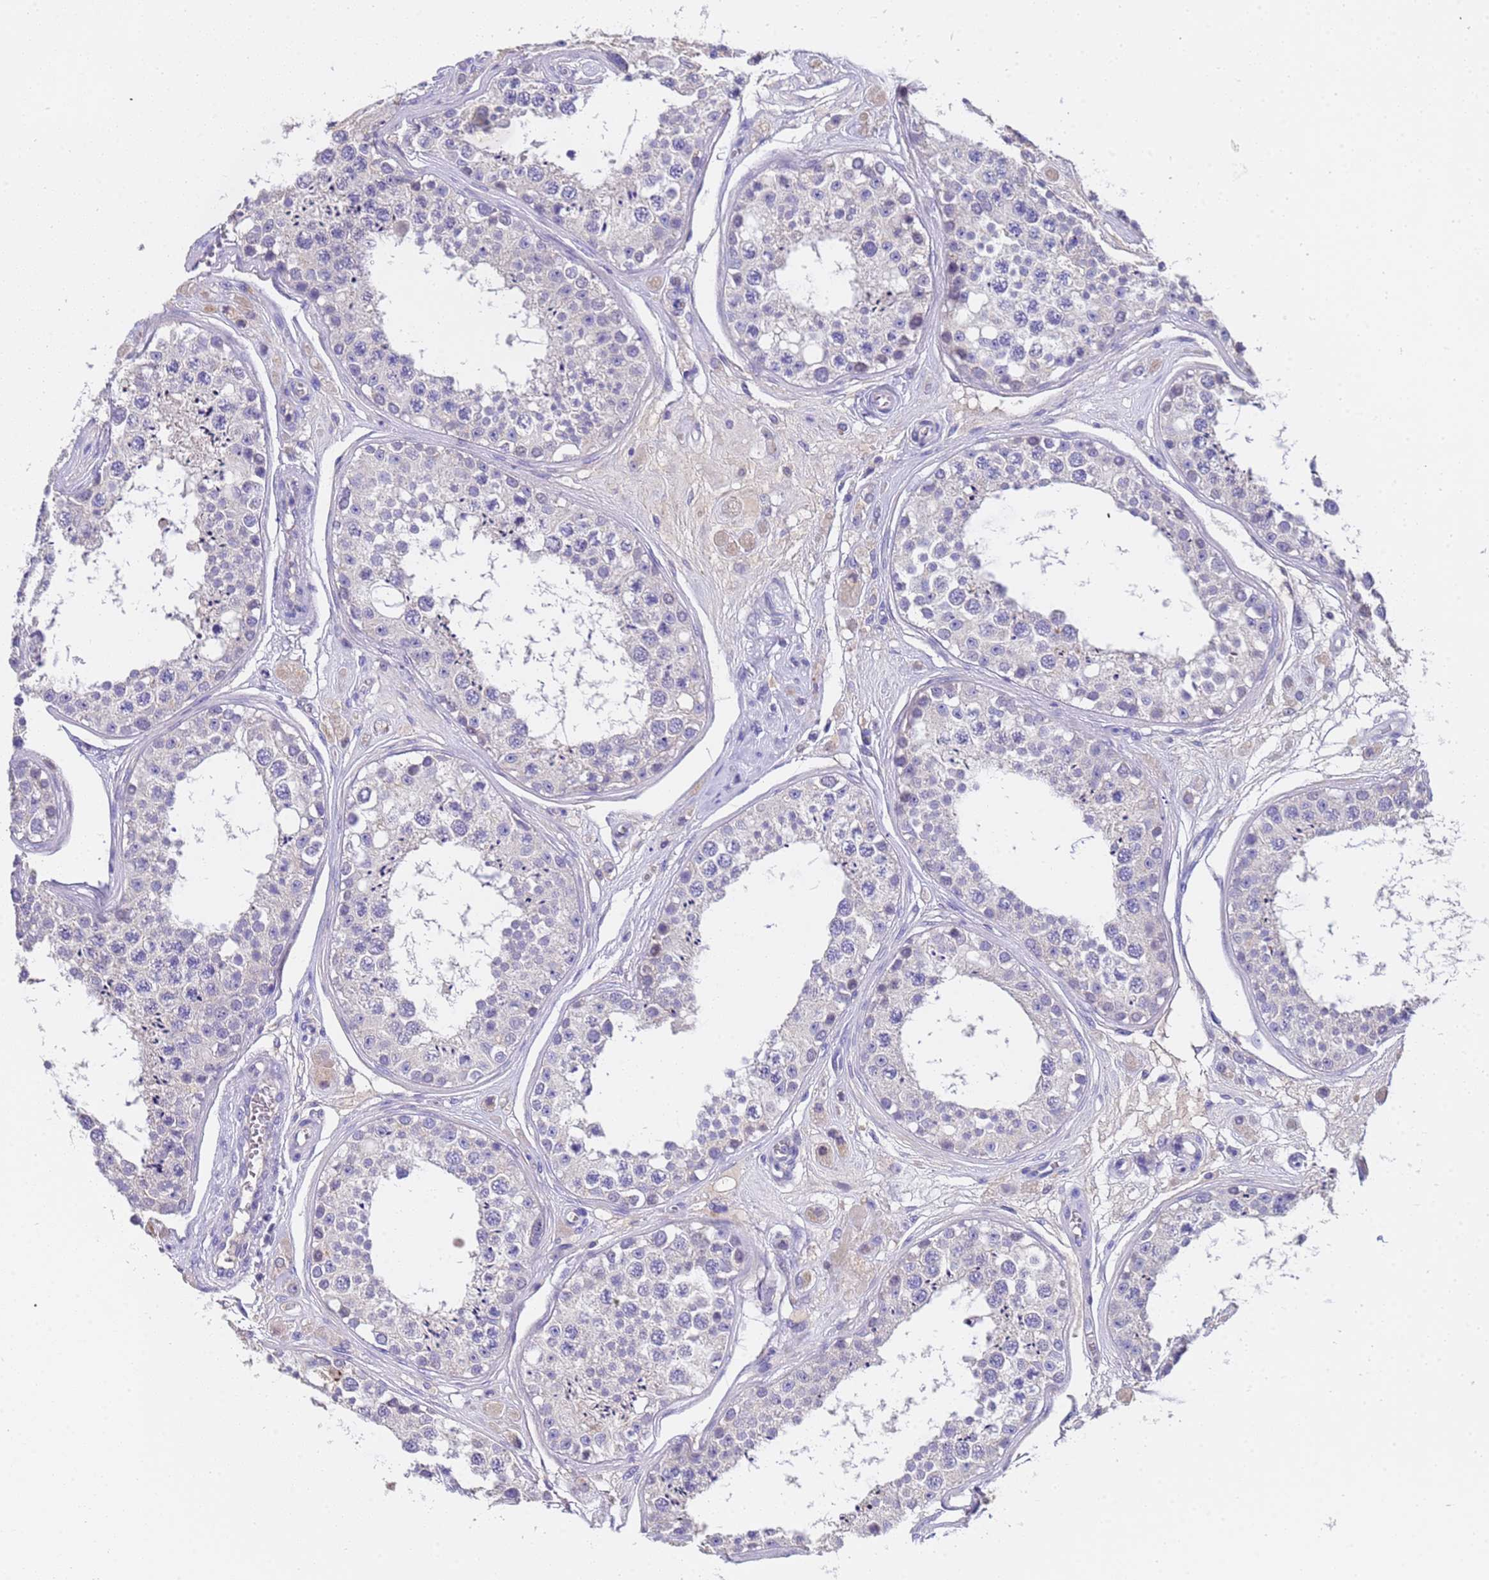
{"staining": {"intensity": "negative", "quantity": "none", "location": "none"}, "tissue": "testis", "cell_type": "Cells in seminiferous ducts", "image_type": "normal", "snomed": [{"axis": "morphology", "description": "Normal tissue, NOS"}, {"axis": "topography", "description": "Testis"}], "caption": "Immunohistochemistry image of normal human testis stained for a protein (brown), which displays no positivity in cells in seminiferous ducts. (Immunohistochemistry (ihc), brightfield microscopy, high magnification).", "gene": "SLC24A3", "patient": {"sex": "male", "age": 25}}